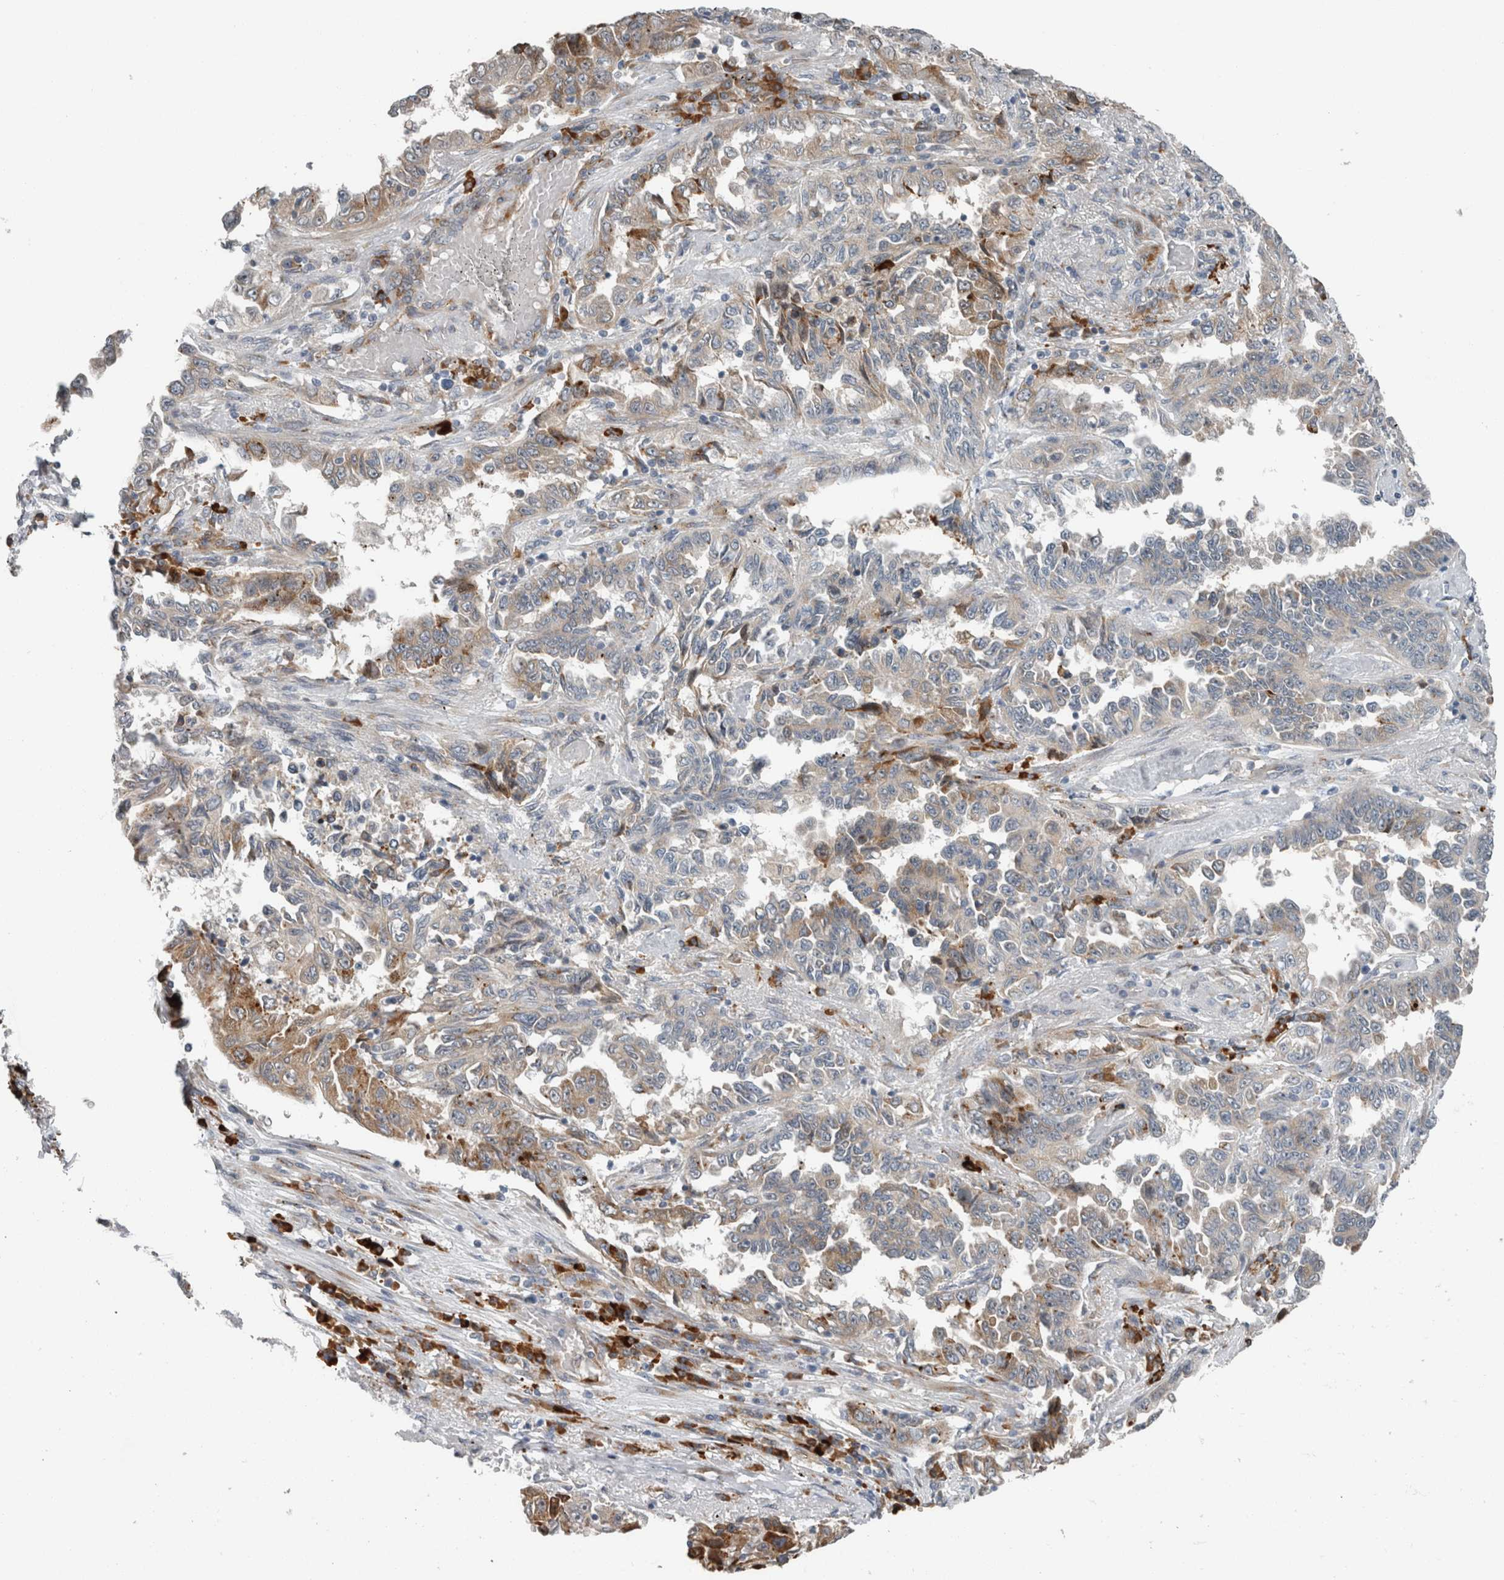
{"staining": {"intensity": "weak", "quantity": "25%-75%", "location": "cytoplasmic/membranous"}, "tissue": "lung cancer", "cell_type": "Tumor cells", "image_type": "cancer", "snomed": [{"axis": "morphology", "description": "Adenocarcinoma, NOS"}, {"axis": "topography", "description": "Lung"}], "caption": "Tumor cells exhibit low levels of weak cytoplasmic/membranous staining in approximately 25%-75% of cells in lung cancer.", "gene": "USP25", "patient": {"sex": "female", "age": 51}}